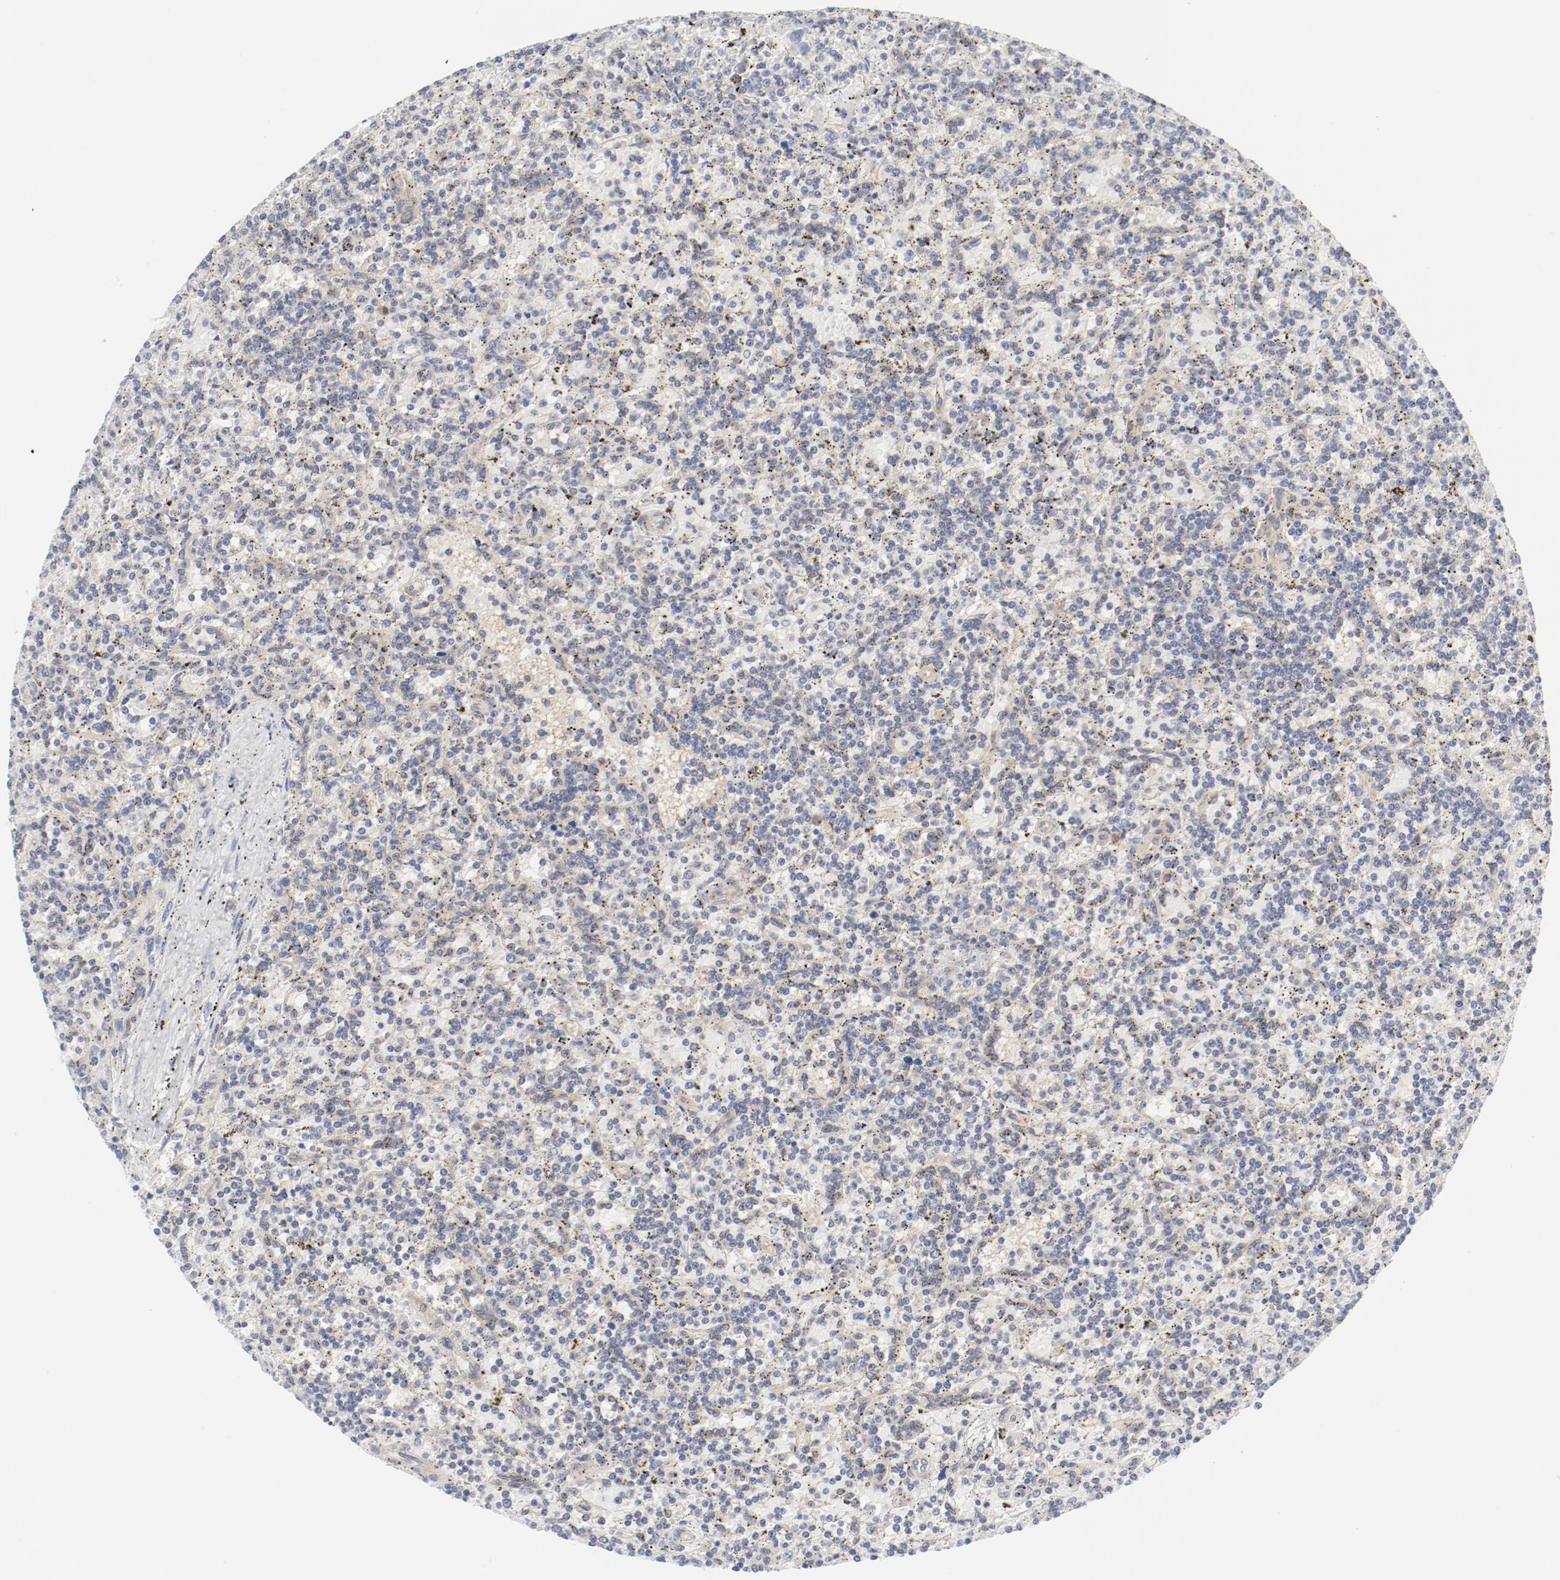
{"staining": {"intensity": "negative", "quantity": "none", "location": "none"}, "tissue": "lymphoma", "cell_type": "Tumor cells", "image_type": "cancer", "snomed": [{"axis": "morphology", "description": "Malignant lymphoma, non-Hodgkin's type, Low grade"}, {"axis": "topography", "description": "Spleen"}], "caption": "An image of human malignant lymphoma, non-Hodgkin's type (low-grade) is negative for staining in tumor cells.", "gene": "BAD", "patient": {"sex": "male", "age": 73}}